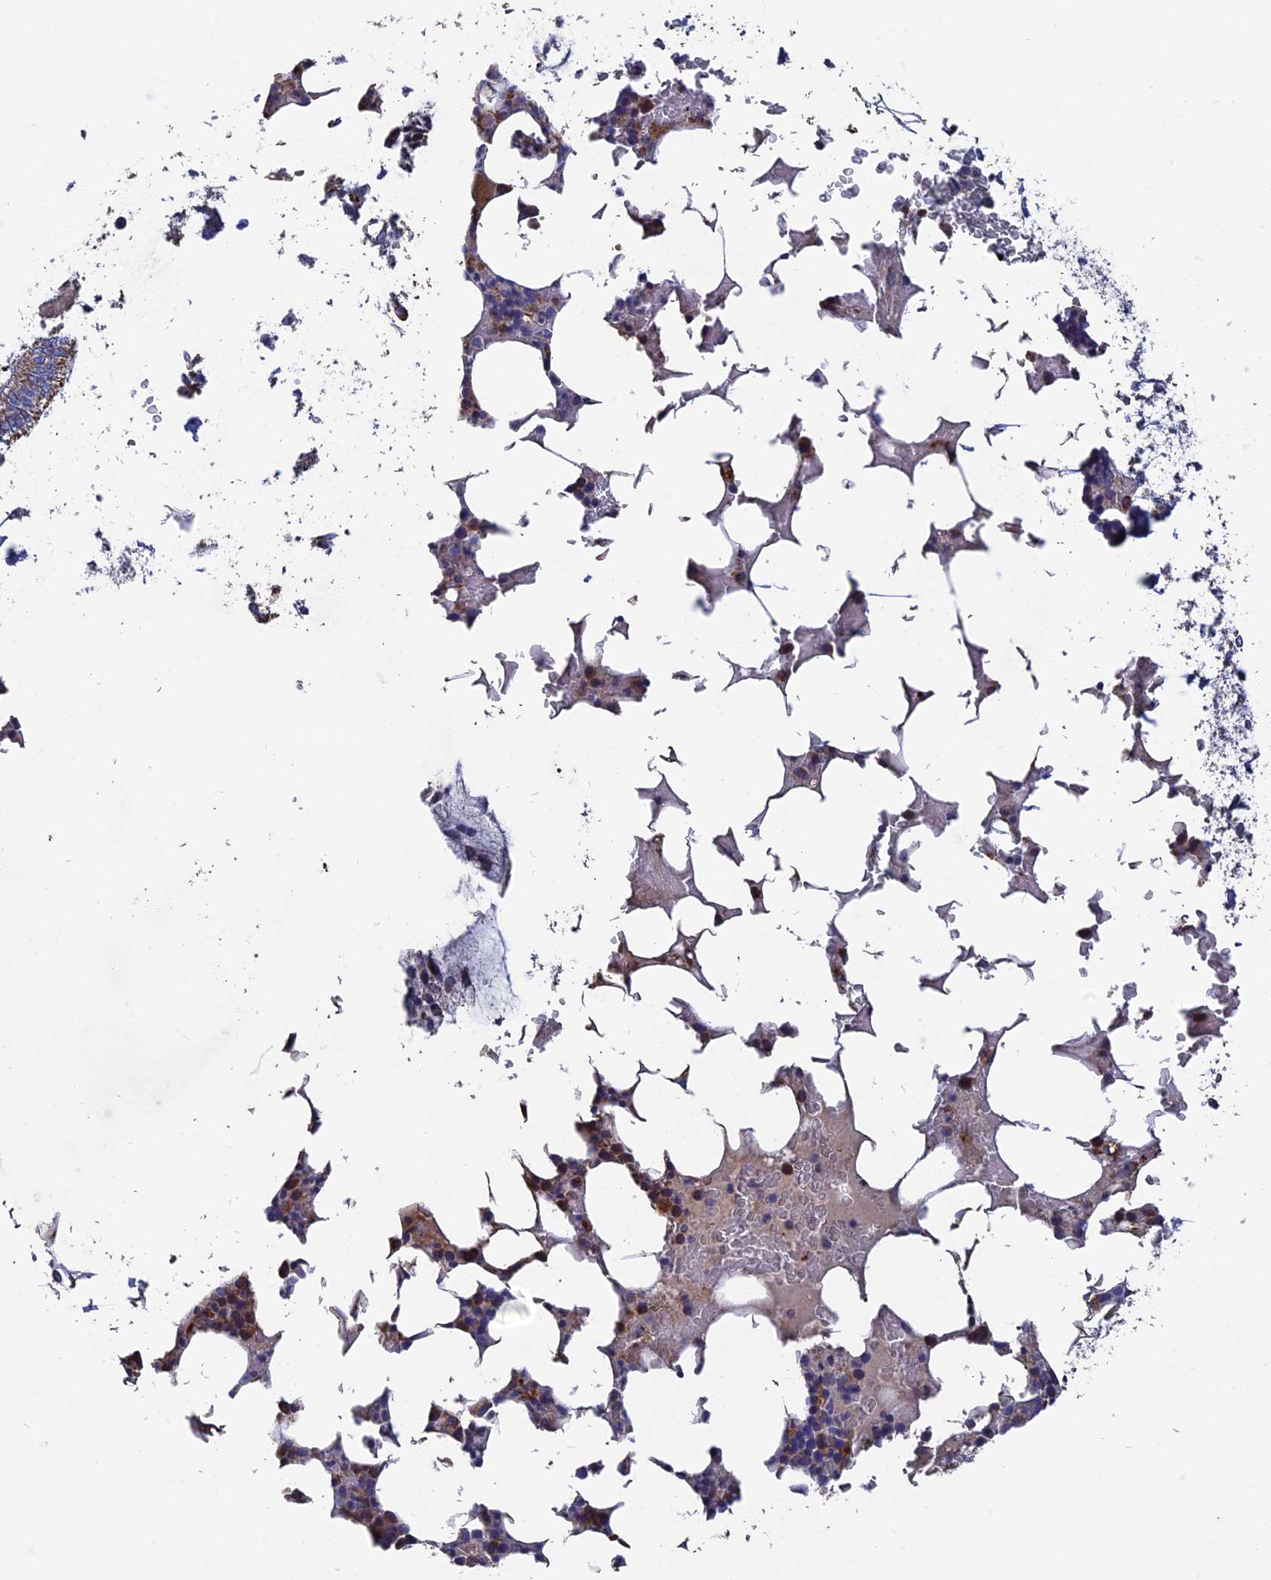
{"staining": {"intensity": "moderate", "quantity": "<25%", "location": "cytoplasmic/membranous"}, "tissue": "bone marrow", "cell_type": "Hematopoietic cells", "image_type": "normal", "snomed": [{"axis": "morphology", "description": "Normal tissue, NOS"}, {"axis": "topography", "description": "Bone marrow"}], "caption": "Immunohistochemical staining of normal bone marrow reveals moderate cytoplasmic/membranous protein expression in approximately <25% of hematopoietic cells. (DAB (3,3'-diaminobenzidine) IHC, brown staining for protein, blue staining for nuclei).", "gene": "TGFA", "patient": {"sex": "male", "age": 78}}